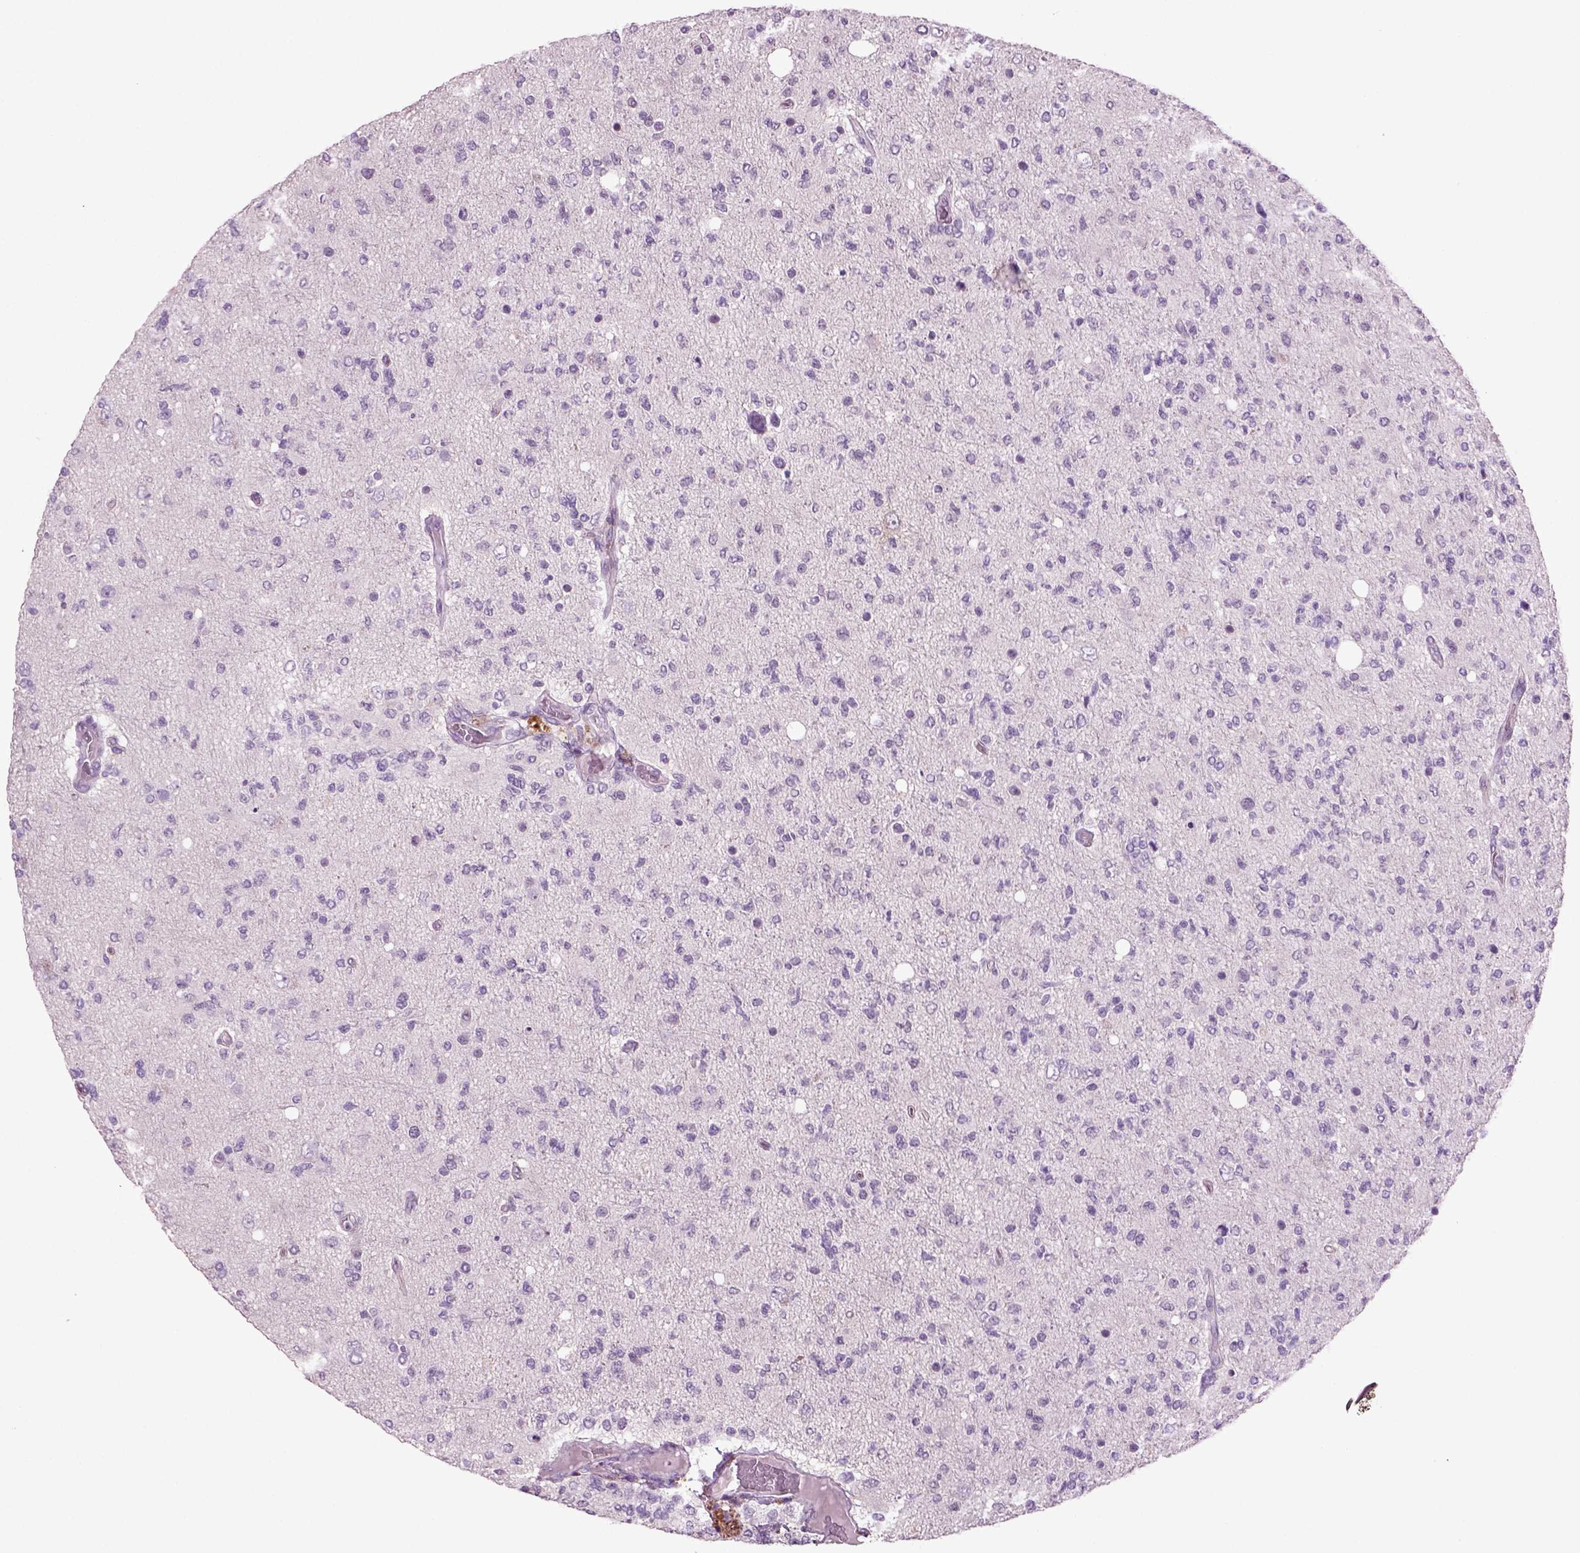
{"staining": {"intensity": "negative", "quantity": "none", "location": "none"}, "tissue": "glioma", "cell_type": "Tumor cells", "image_type": "cancer", "snomed": [{"axis": "morphology", "description": "Glioma, malignant, High grade"}, {"axis": "topography", "description": "Cerebral cortex"}], "caption": "High magnification brightfield microscopy of glioma stained with DAB (brown) and counterstained with hematoxylin (blue): tumor cells show no significant positivity.", "gene": "COL9A2", "patient": {"sex": "male", "age": 70}}